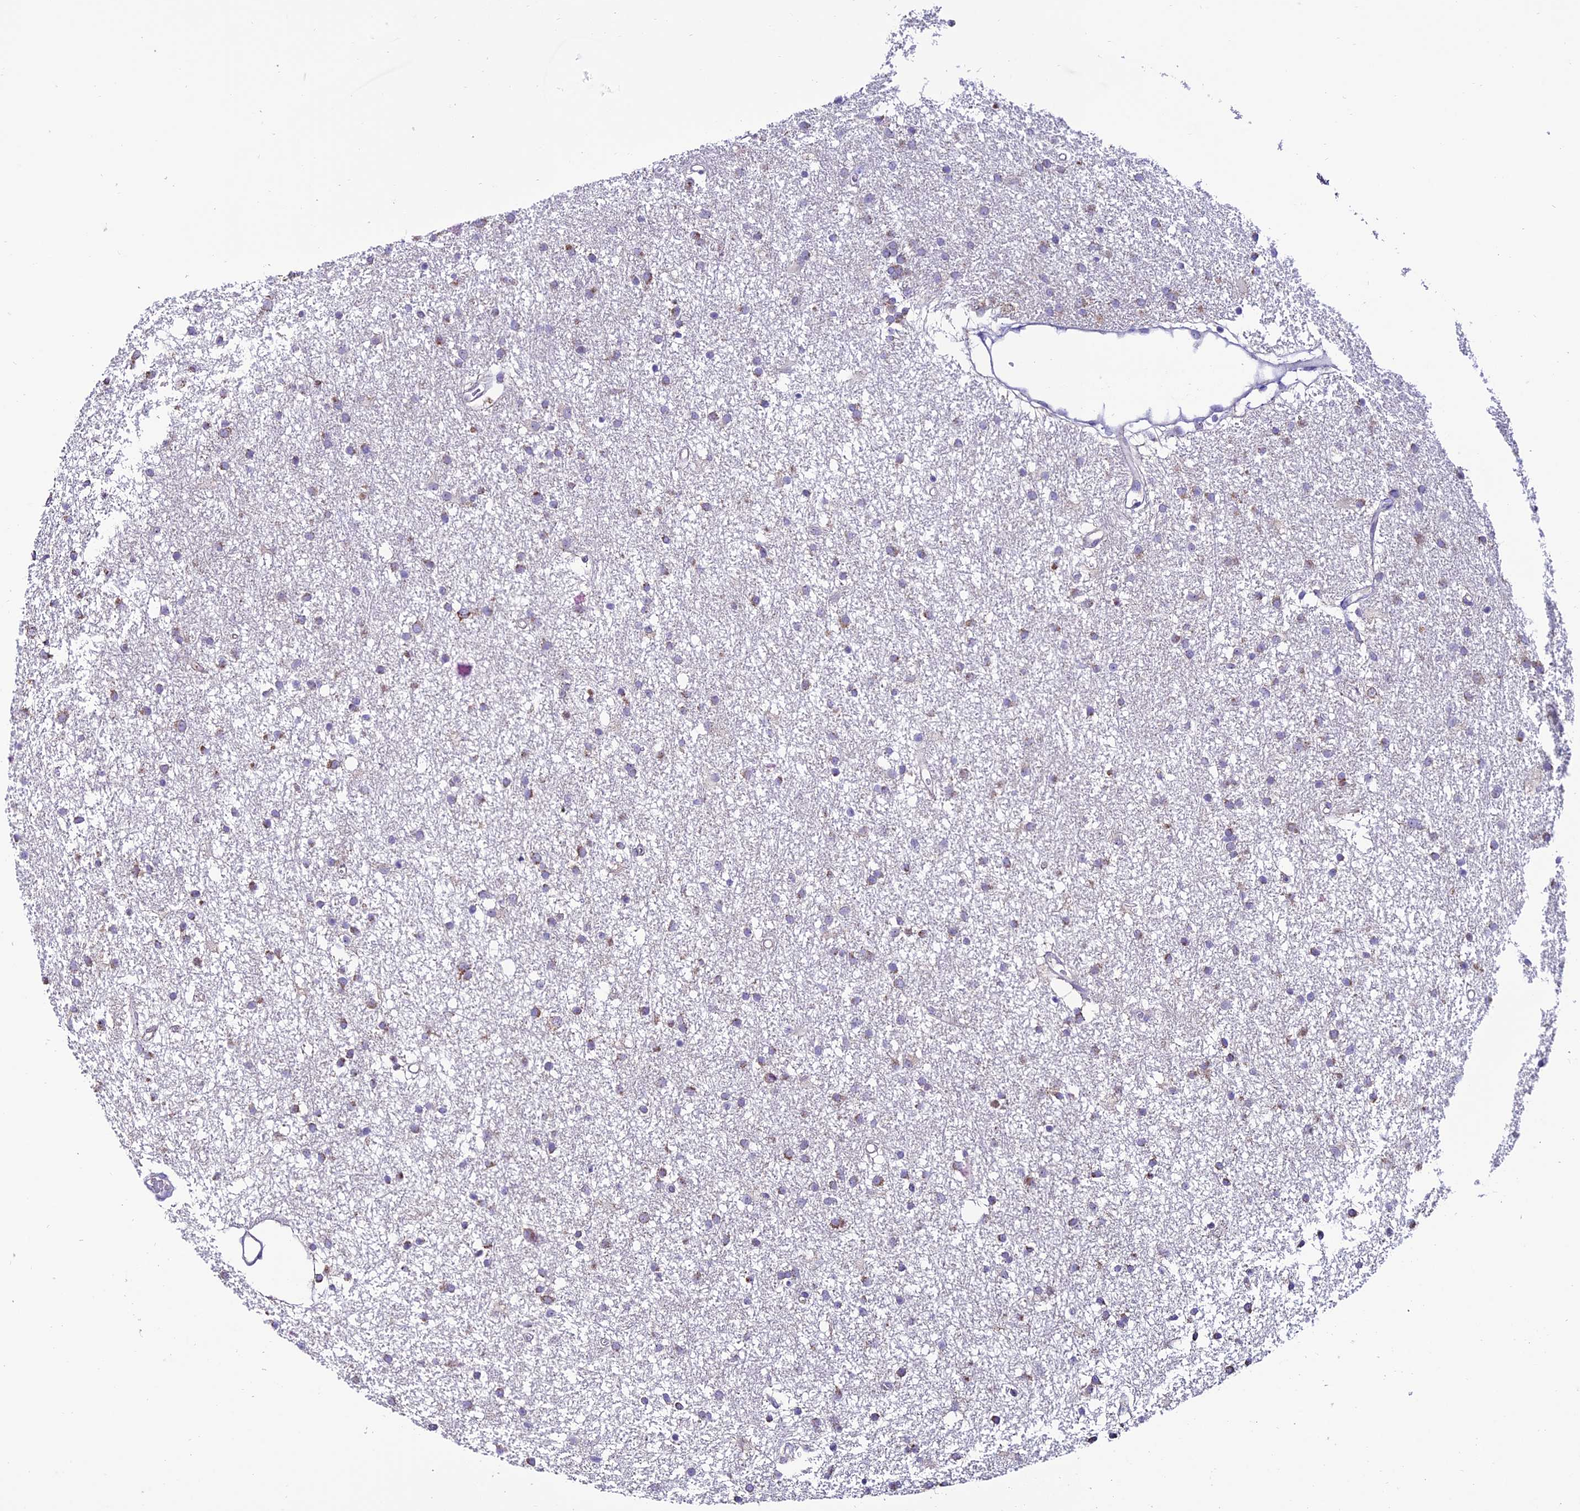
{"staining": {"intensity": "weak", "quantity": "25%-75%", "location": "cytoplasmic/membranous"}, "tissue": "glioma", "cell_type": "Tumor cells", "image_type": "cancer", "snomed": [{"axis": "morphology", "description": "Glioma, malignant, High grade"}, {"axis": "topography", "description": "Brain"}], "caption": "The image displays a brown stain indicating the presence of a protein in the cytoplasmic/membranous of tumor cells in malignant glioma (high-grade).", "gene": "SLC10A1", "patient": {"sex": "male", "age": 77}}